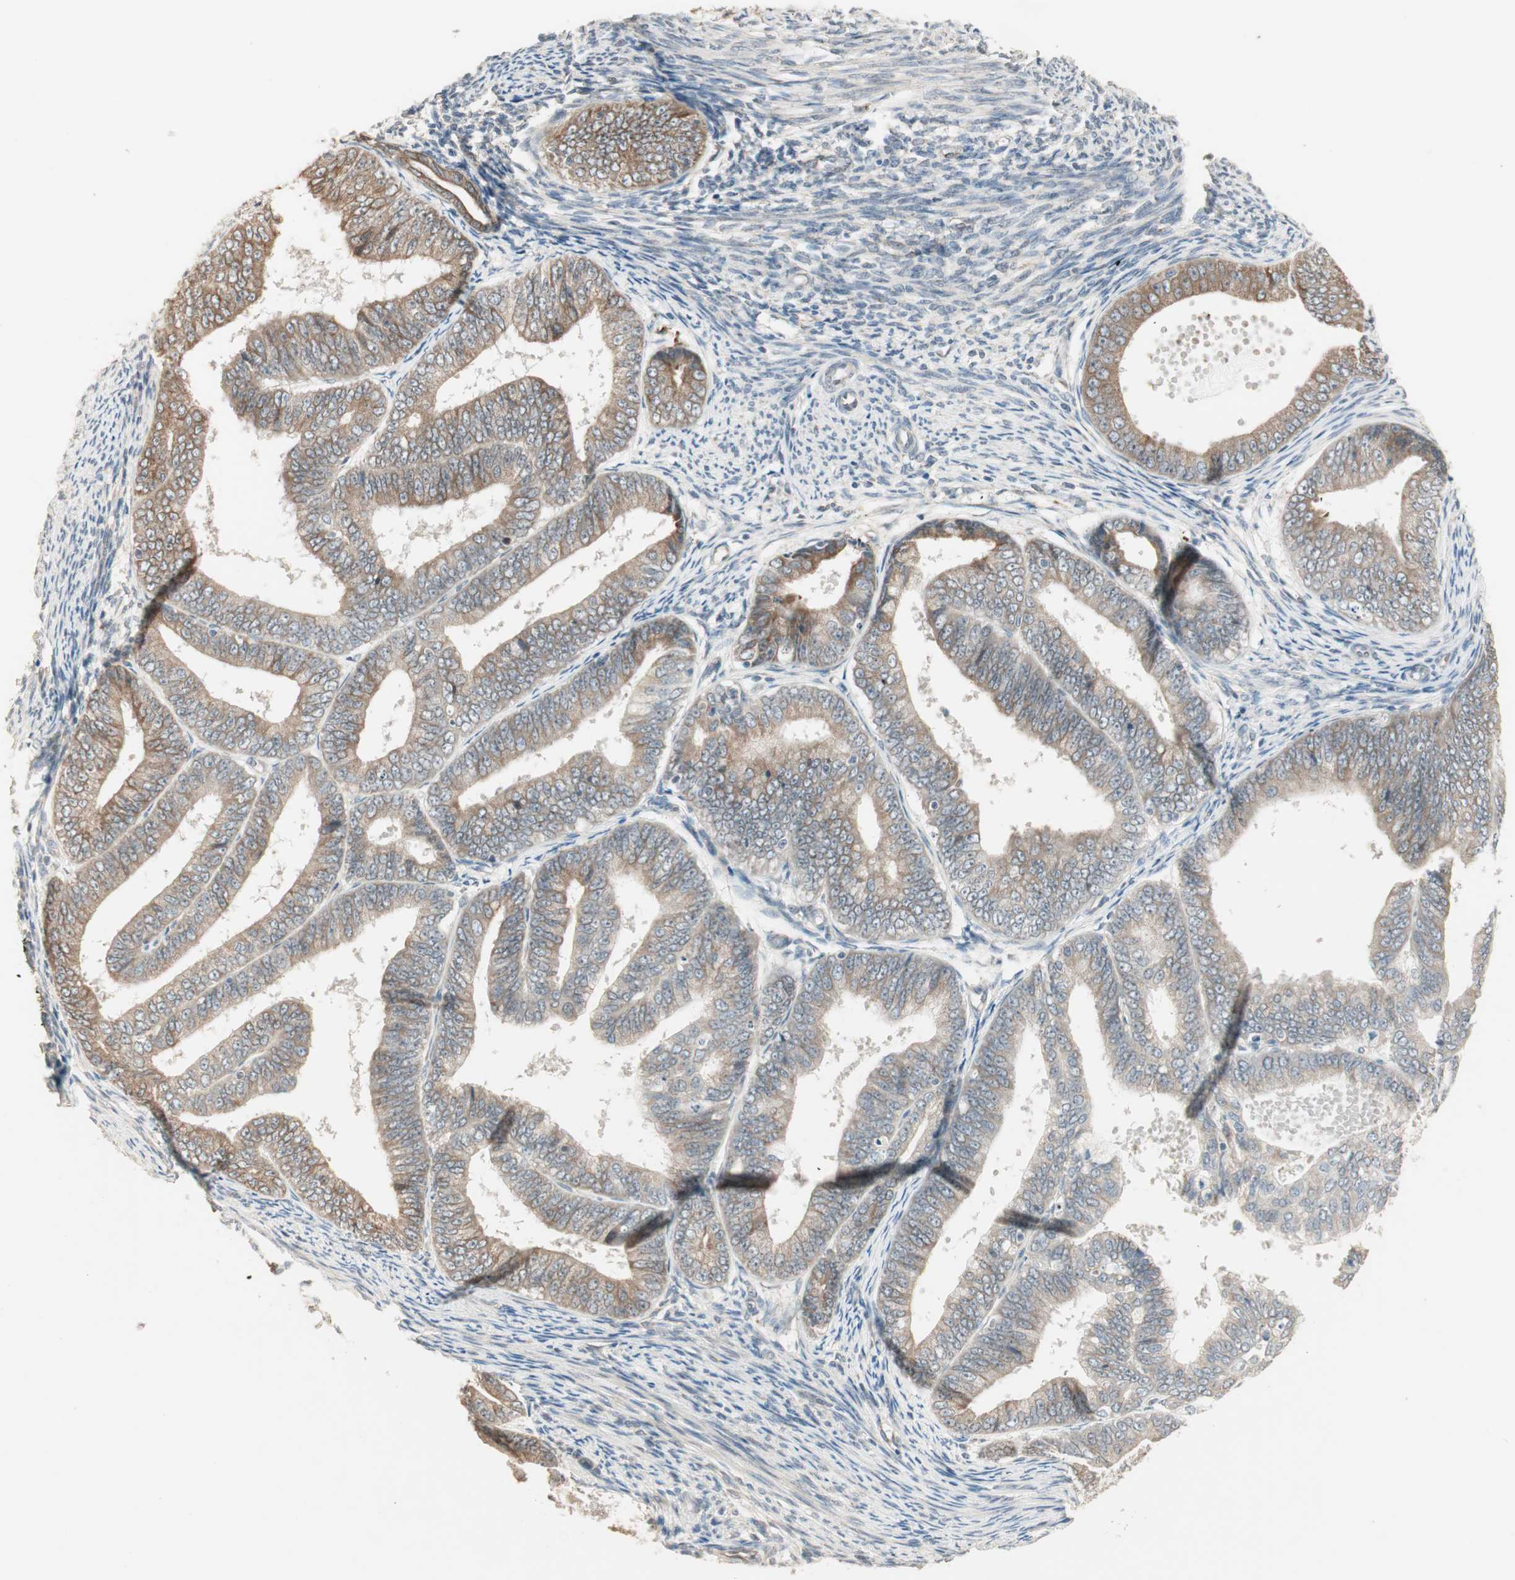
{"staining": {"intensity": "moderate", "quantity": ">75%", "location": "cytoplasmic/membranous"}, "tissue": "endometrial cancer", "cell_type": "Tumor cells", "image_type": "cancer", "snomed": [{"axis": "morphology", "description": "Adenocarcinoma, NOS"}, {"axis": "topography", "description": "Endometrium"}], "caption": "Protein staining of adenocarcinoma (endometrial) tissue reveals moderate cytoplasmic/membranous staining in approximately >75% of tumor cells.", "gene": "TASOR", "patient": {"sex": "female", "age": 63}}